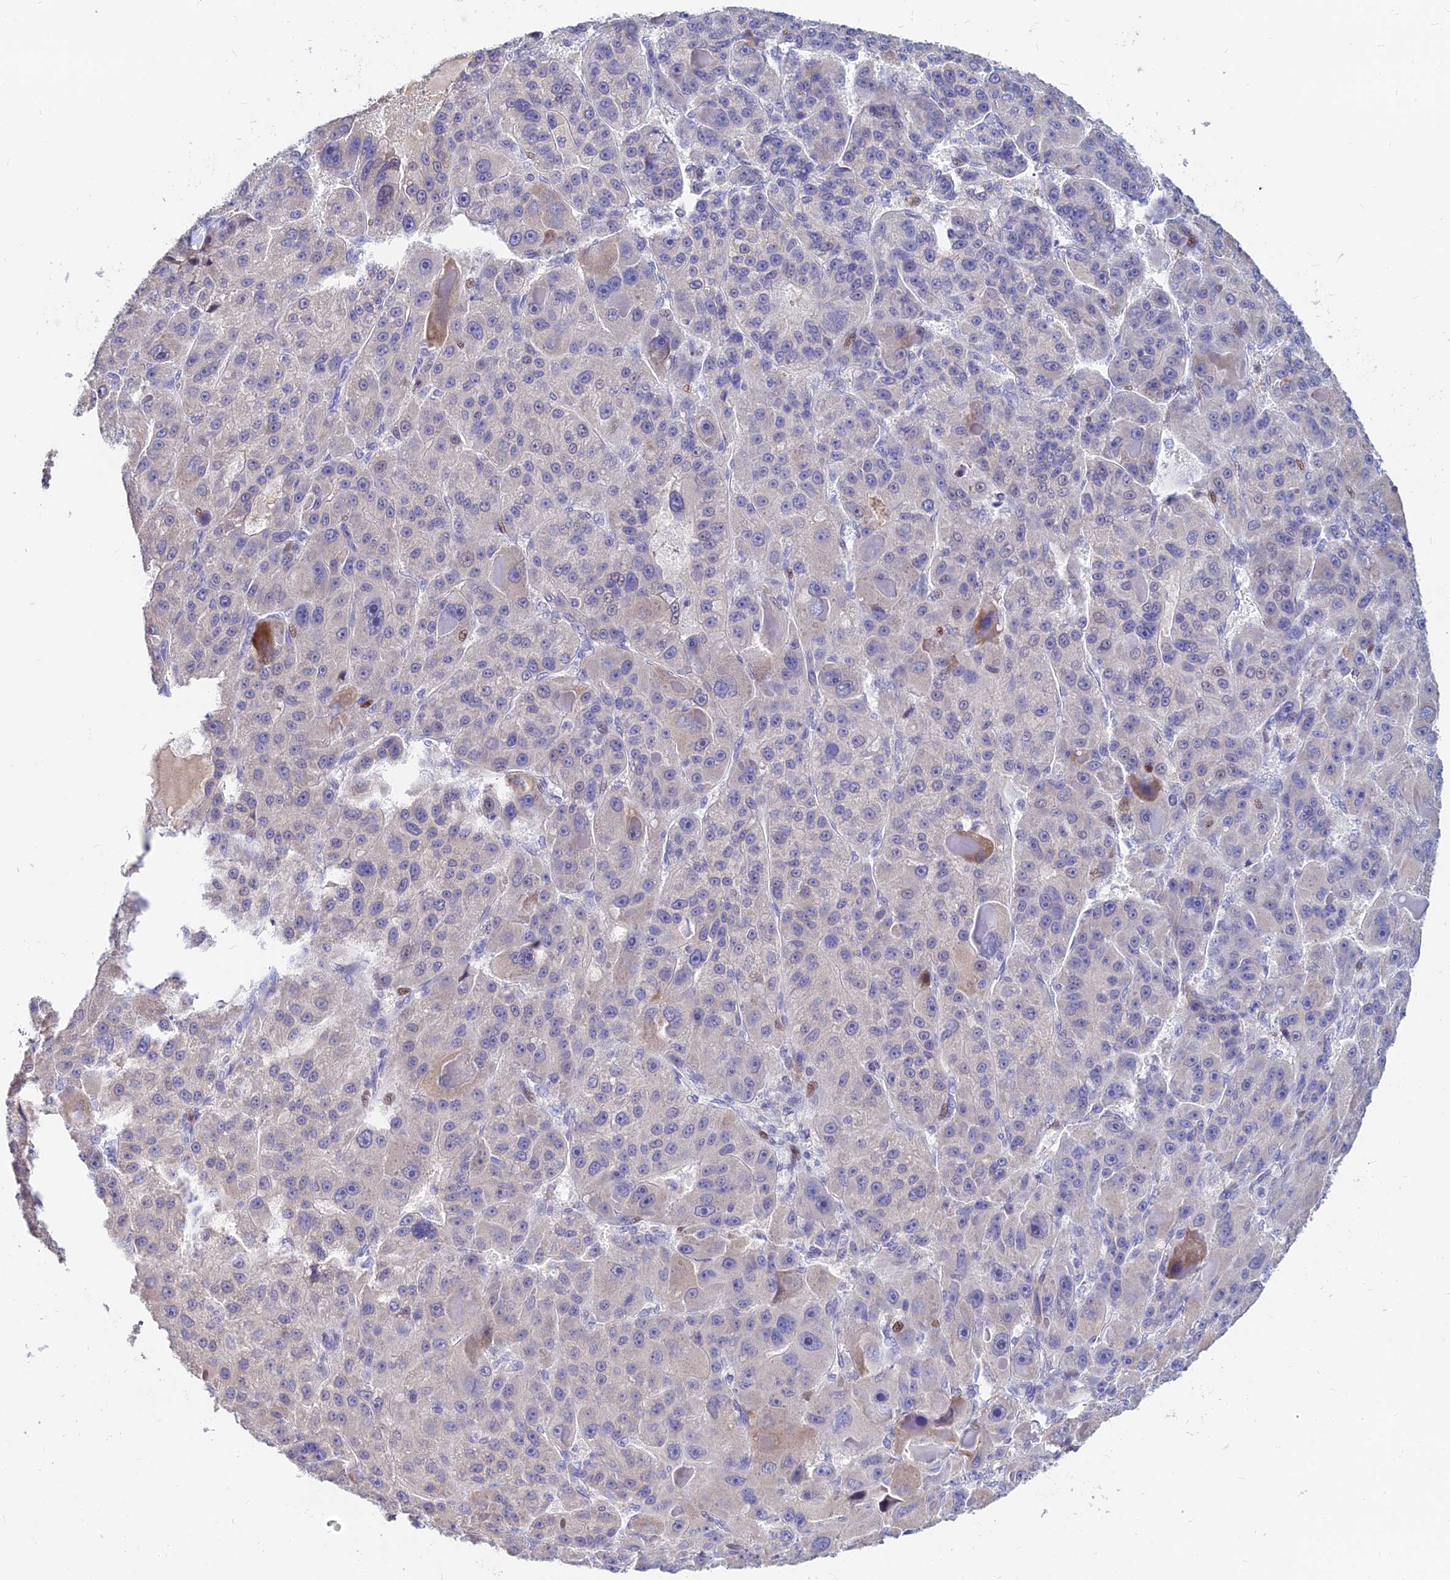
{"staining": {"intensity": "moderate", "quantity": "<25%", "location": "cytoplasmic/membranous"}, "tissue": "liver cancer", "cell_type": "Tumor cells", "image_type": "cancer", "snomed": [{"axis": "morphology", "description": "Carcinoma, Hepatocellular, NOS"}, {"axis": "topography", "description": "Liver"}], "caption": "A high-resolution micrograph shows IHC staining of liver hepatocellular carcinoma, which demonstrates moderate cytoplasmic/membranous expression in approximately <25% of tumor cells.", "gene": "GOLGA6D", "patient": {"sex": "male", "age": 76}}